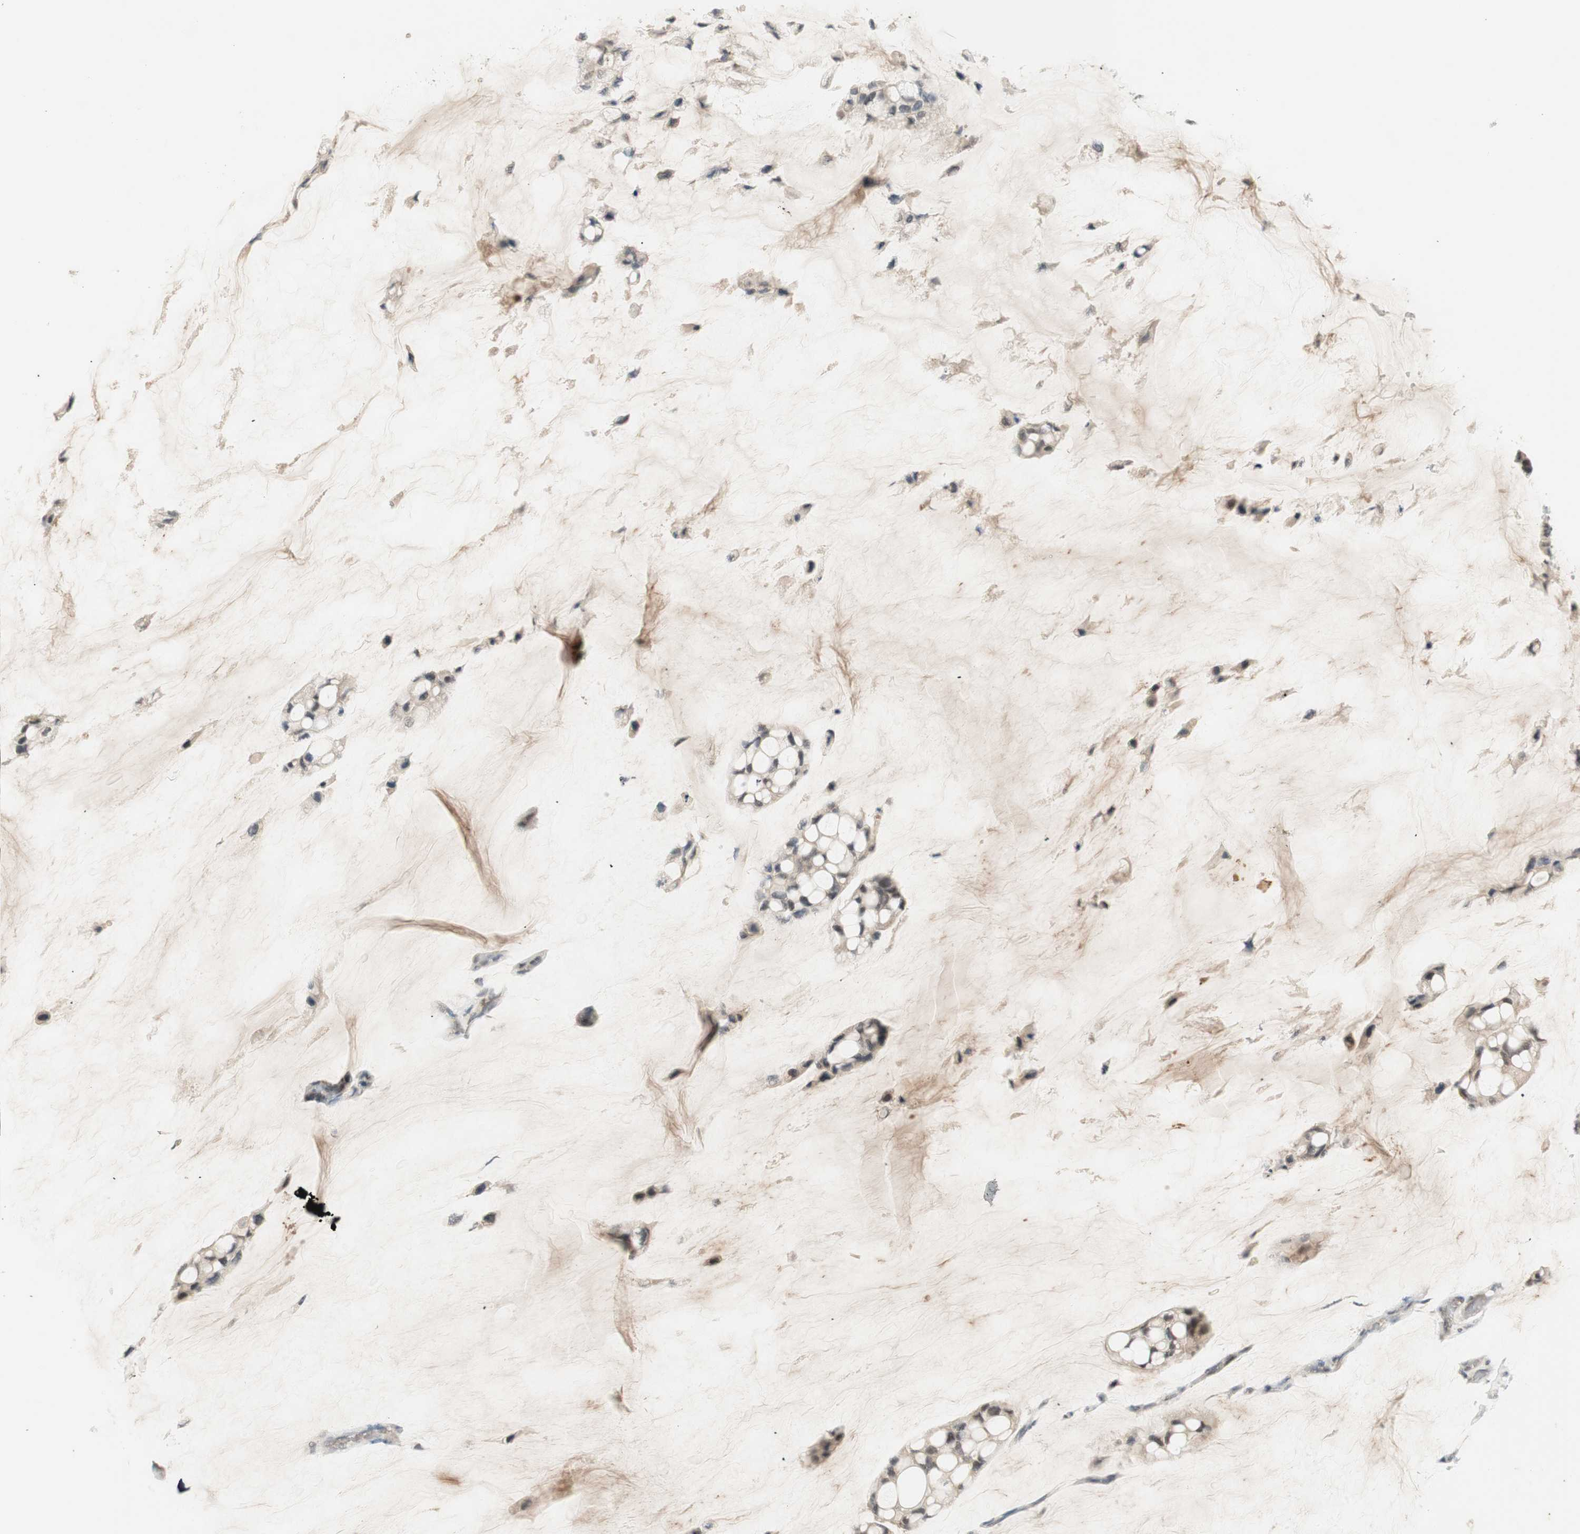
{"staining": {"intensity": "moderate", "quantity": "<25%", "location": "nuclear"}, "tissue": "ovarian cancer", "cell_type": "Tumor cells", "image_type": "cancer", "snomed": [{"axis": "morphology", "description": "Cystadenocarcinoma, mucinous, NOS"}, {"axis": "topography", "description": "Ovary"}], "caption": "A high-resolution micrograph shows immunohistochemistry staining of mucinous cystadenocarcinoma (ovarian), which reveals moderate nuclear positivity in approximately <25% of tumor cells.", "gene": "RNGTT", "patient": {"sex": "female", "age": 39}}